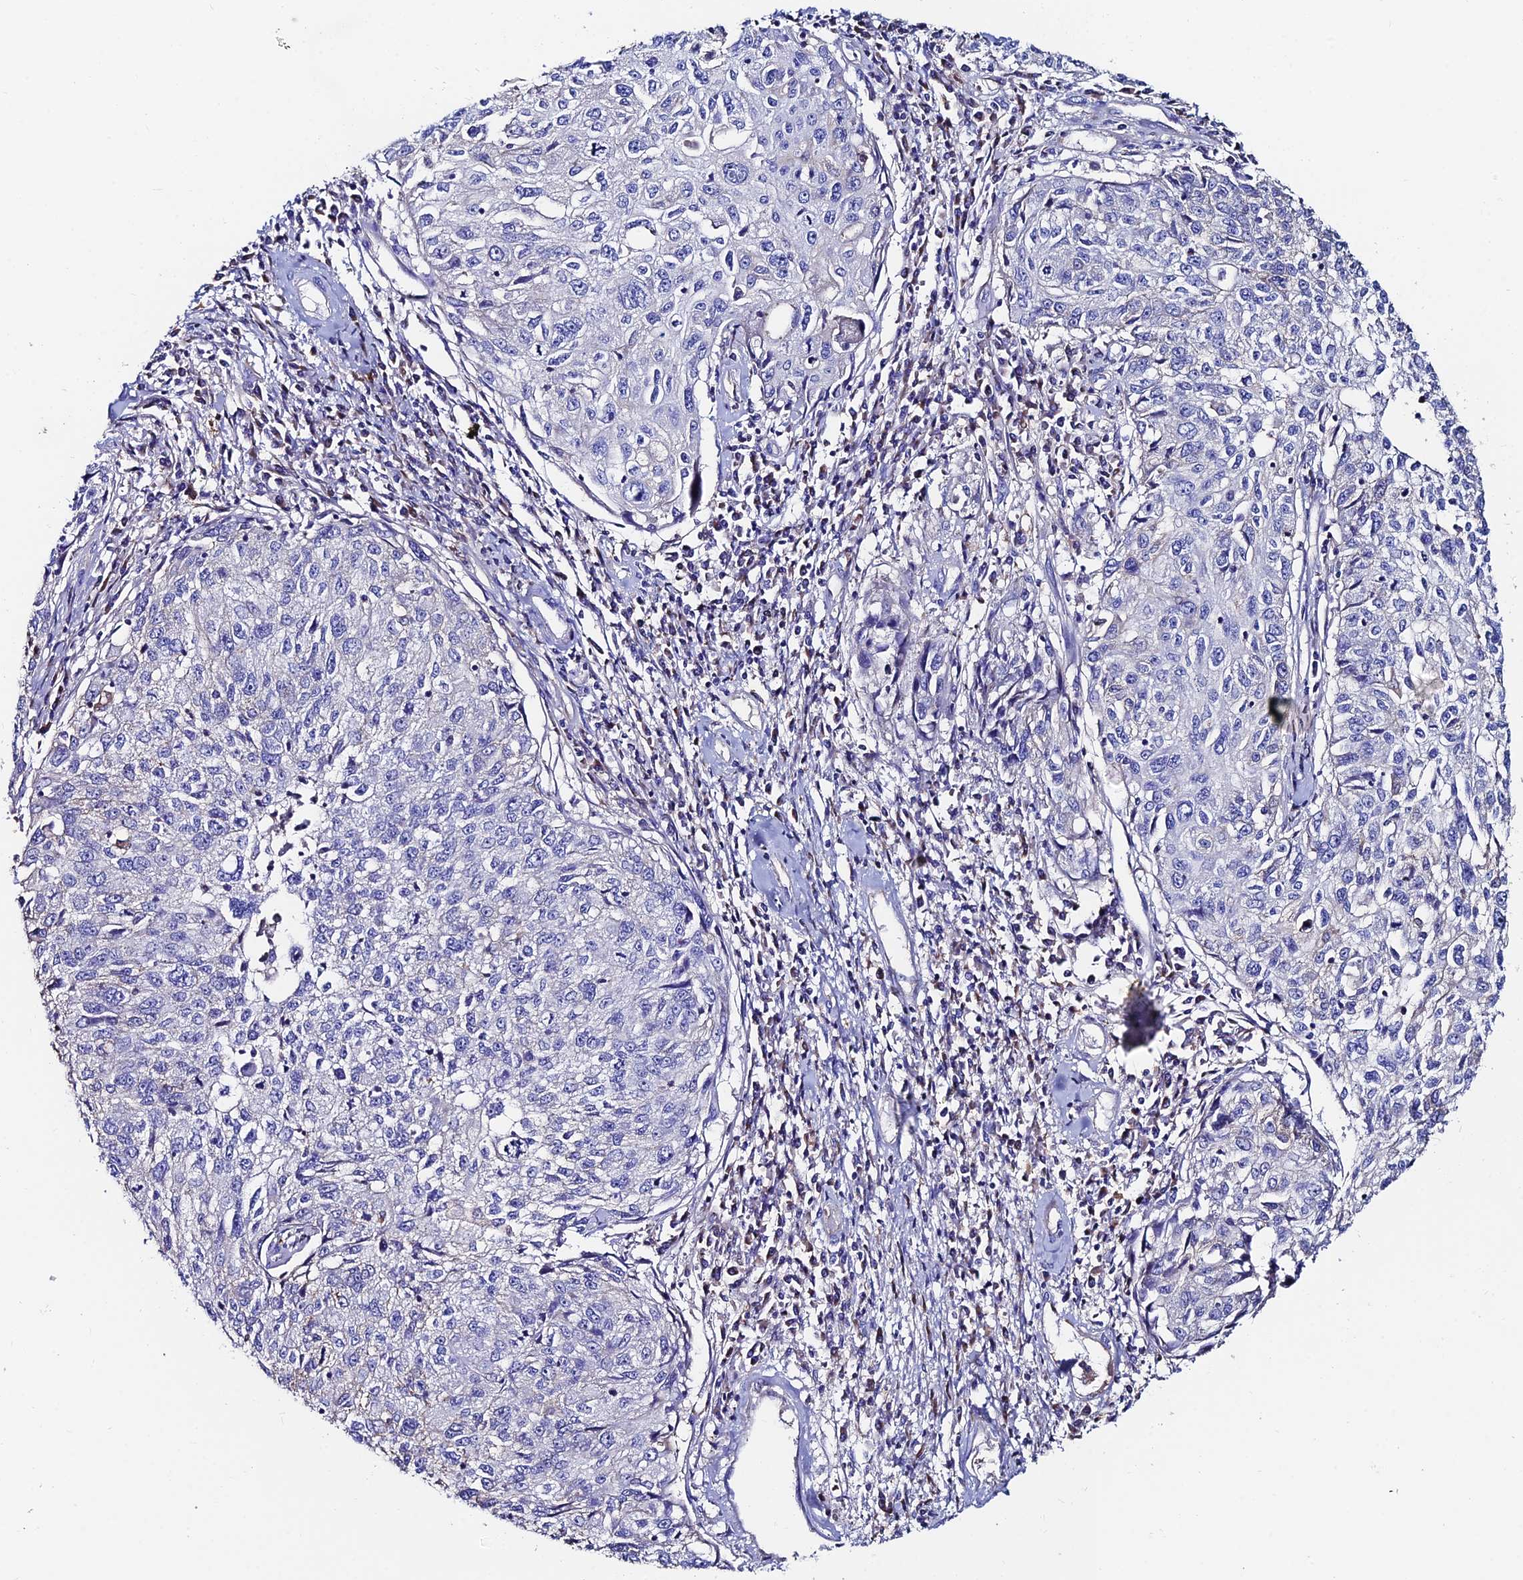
{"staining": {"intensity": "negative", "quantity": "none", "location": "none"}, "tissue": "cervical cancer", "cell_type": "Tumor cells", "image_type": "cancer", "snomed": [{"axis": "morphology", "description": "Squamous cell carcinoma, NOS"}, {"axis": "topography", "description": "Cervix"}], "caption": "Cervical cancer stained for a protein using IHC displays no positivity tumor cells.", "gene": "SLC25A16", "patient": {"sex": "female", "age": 57}}